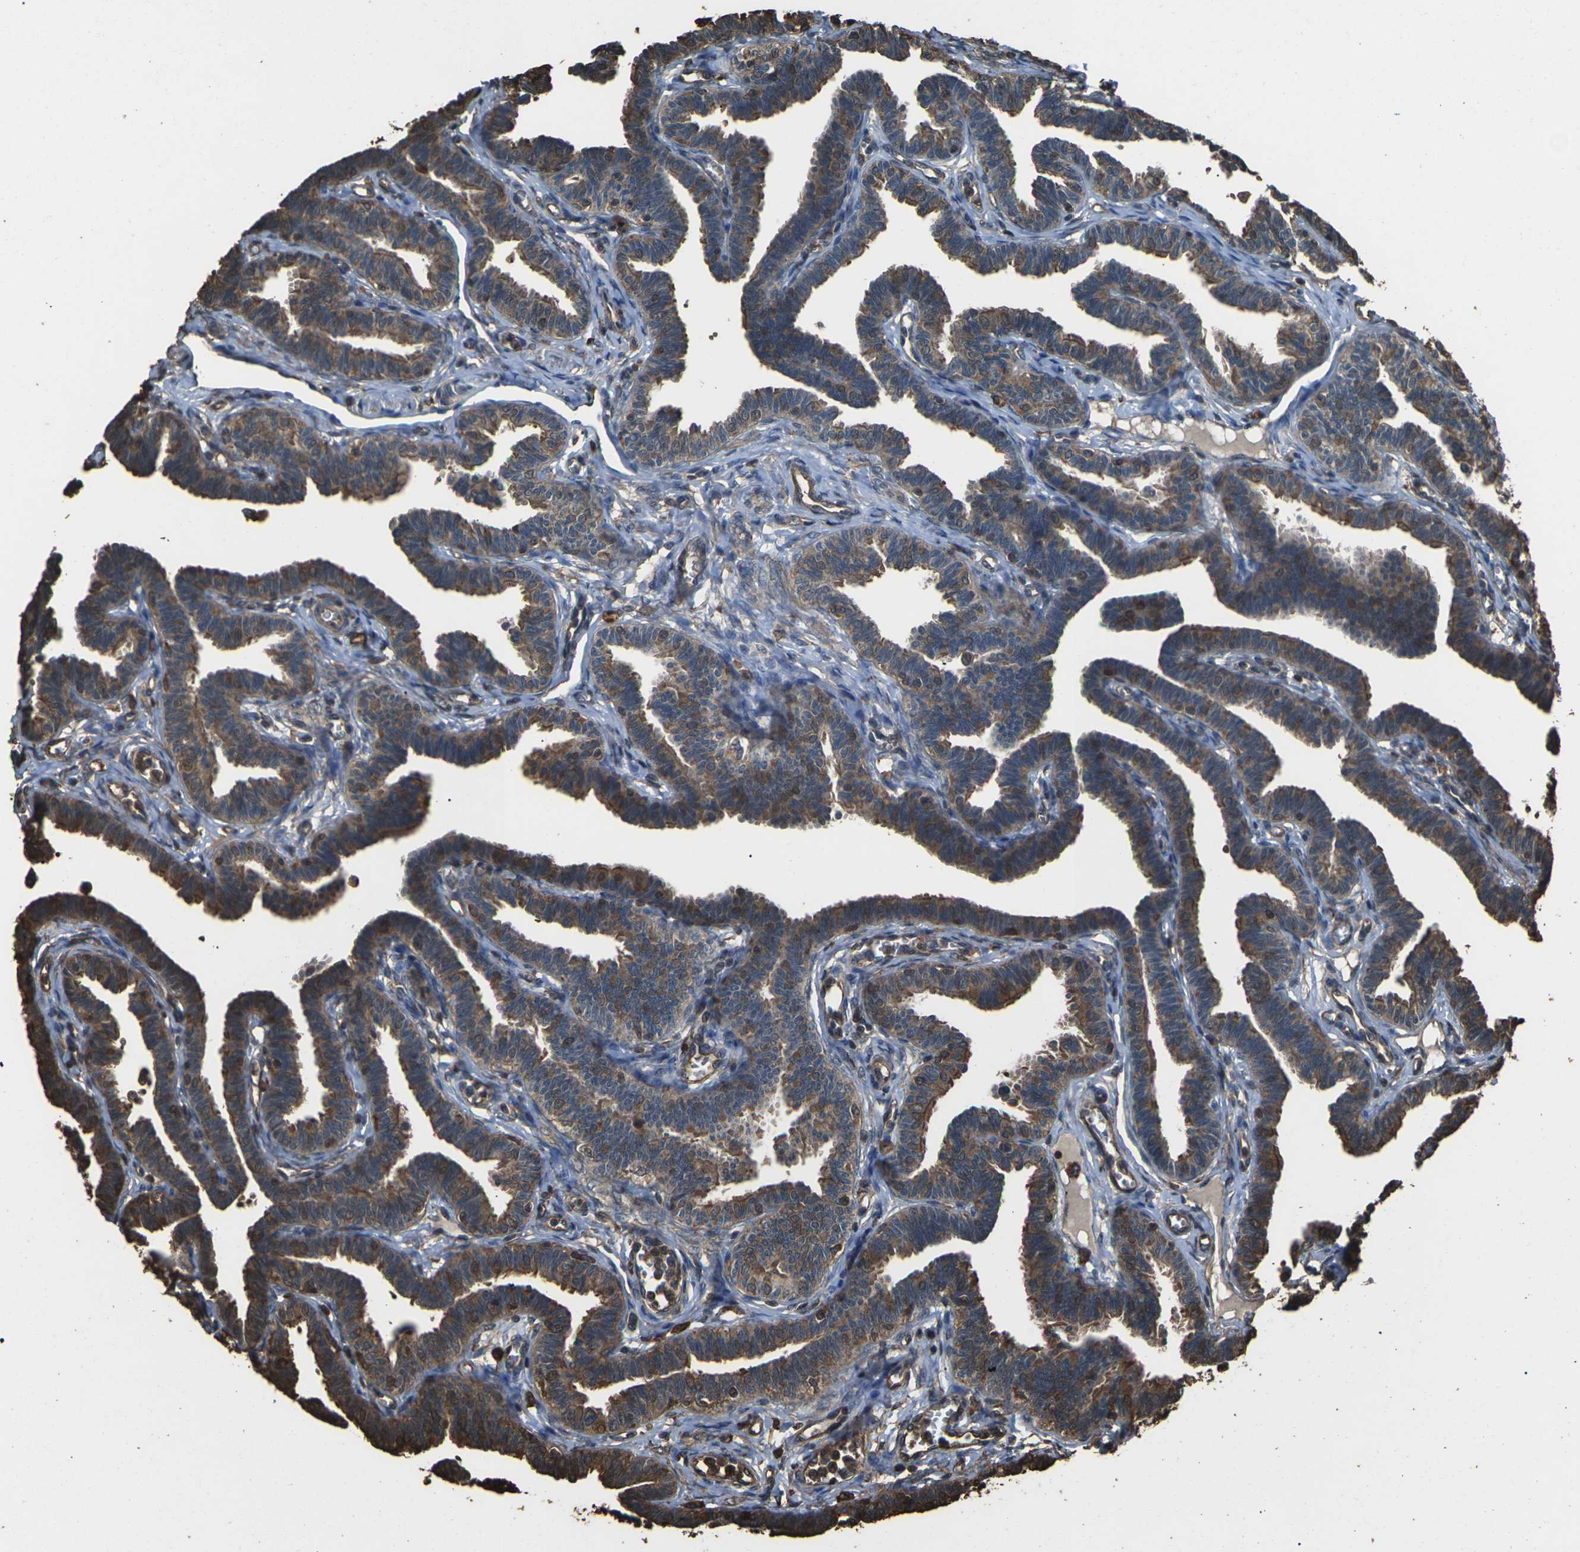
{"staining": {"intensity": "moderate", "quantity": "25%-75%", "location": "cytoplasmic/membranous"}, "tissue": "fallopian tube", "cell_type": "Glandular cells", "image_type": "normal", "snomed": [{"axis": "morphology", "description": "Normal tissue, NOS"}, {"axis": "topography", "description": "Fallopian tube"}, {"axis": "topography", "description": "Ovary"}], "caption": "High-power microscopy captured an immunohistochemistry photomicrograph of benign fallopian tube, revealing moderate cytoplasmic/membranous staining in about 25%-75% of glandular cells. The protein is shown in brown color, while the nuclei are stained blue.", "gene": "DHPS", "patient": {"sex": "female", "age": 23}}